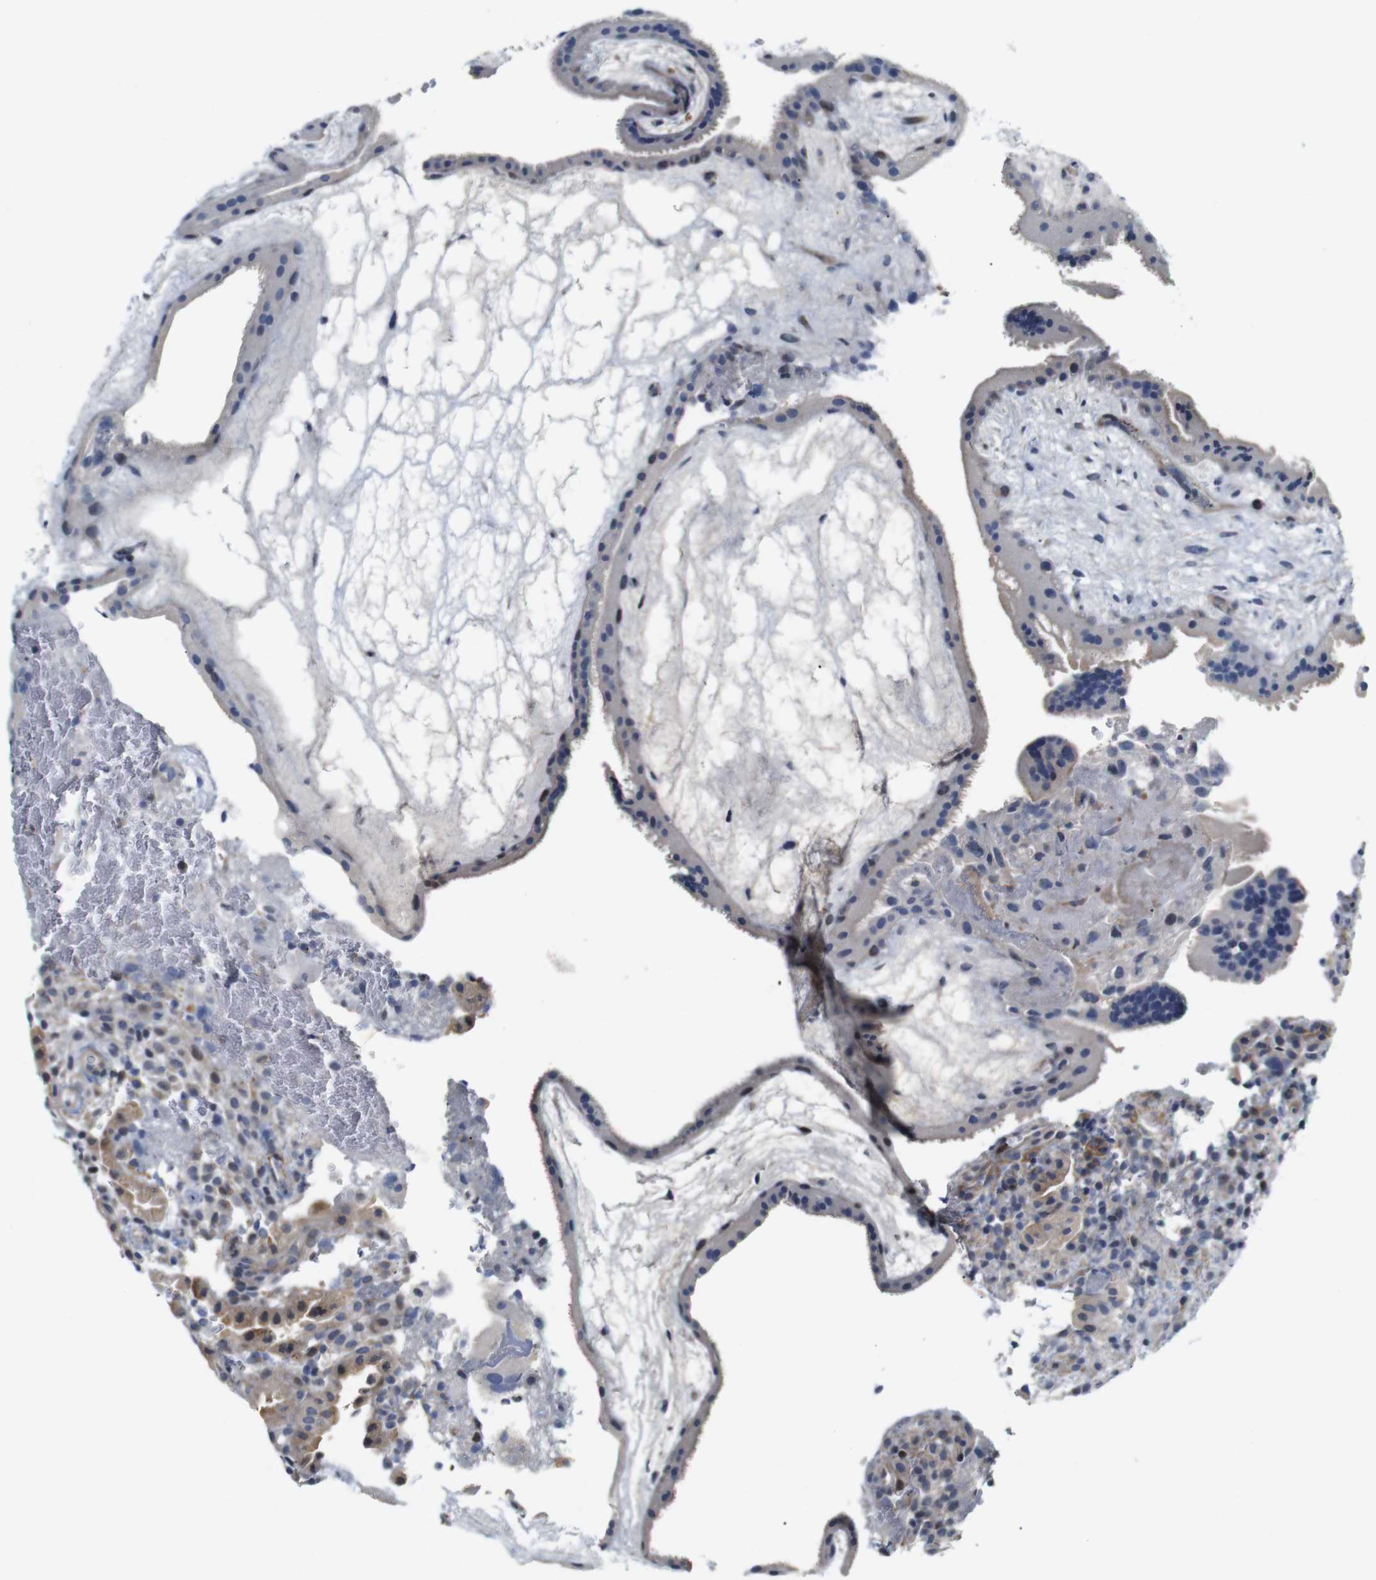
{"staining": {"intensity": "weak", "quantity": "<25%", "location": "cytoplasmic/membranous"}, "tissue": "placenta", "cell_type": "Decidual cells", "image_type": "normal", "snomed": [{"axis": "morphology", "description": "Normal tissue, NOS"}, {"axis": "topography", "description": "Placenta"}], "caption": "Placenta stained for a protein using immunohistochemistry (IHC) demonstrates no positivity decidual cells.", "gene": "CYB561", "patient": {"sex": "female", "age": 19}}